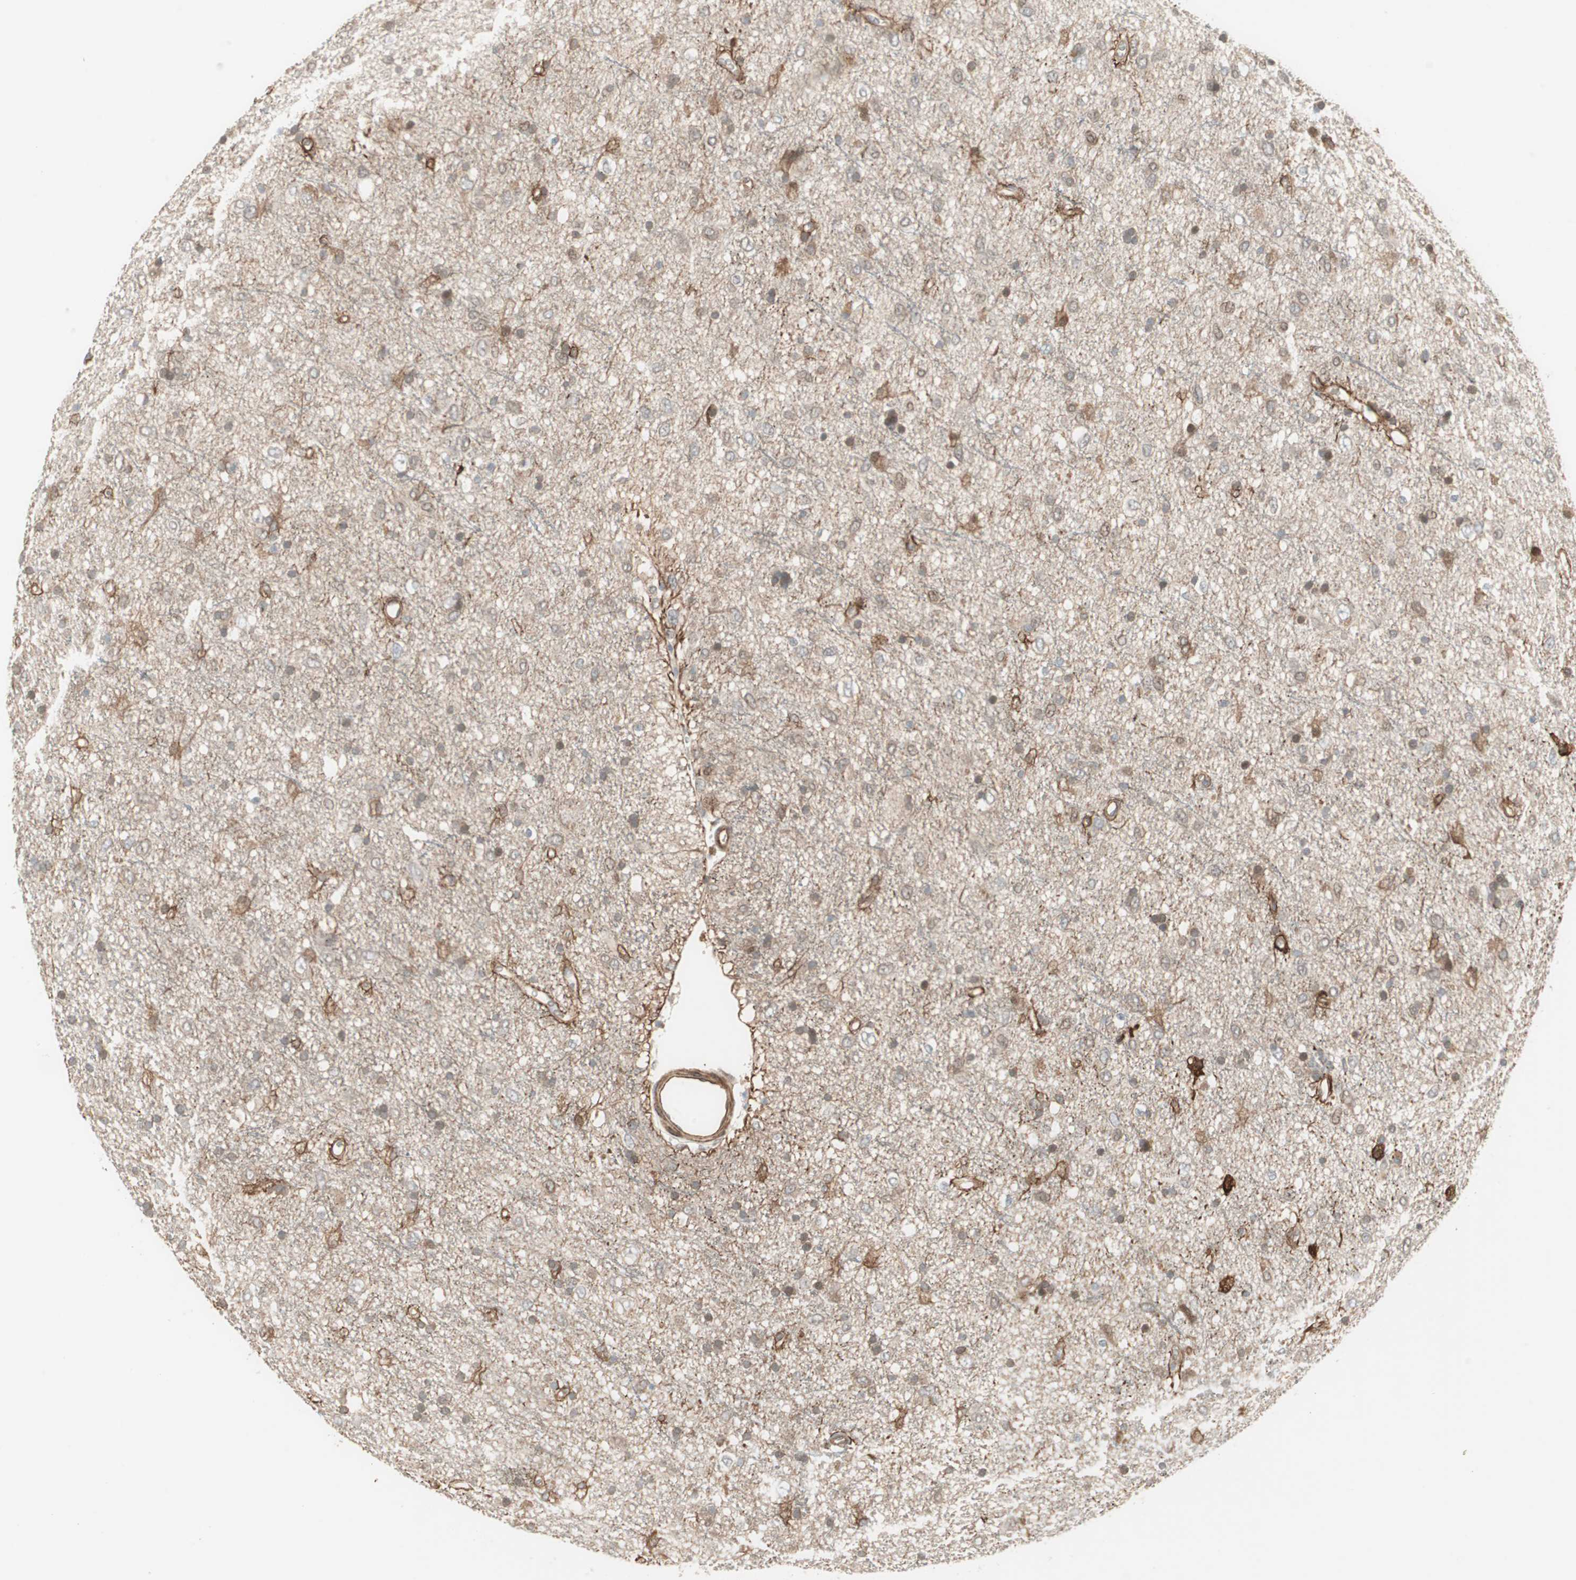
{"staining": {"intensity": "moderate", "quantity": "25%-75%", "location": "cytoplasmic/membranous,nuclear"}, "tissue": "glioma", "cell_type": "Tumor cells", "image_type": "cancer", "snomed": [{"axis": "morphology", "description": "Glioma, malignant, Low grade"}, {"axis": "topography", "description": "Brain"}], "caption": "DAB (3,3'-diaminobenzidine) immunohistochemical staining of human glioma shows moderate cytoplasmic/membranous and nuclear protein expression in approximately 25%-75% of tumor cells. (Stains: DAB in brown, nuclei in blue, Microscopy: brightfield microscopy at high magnification).", "gene": "PFDN1", "patient": {"sex": "male", "age": 77}}